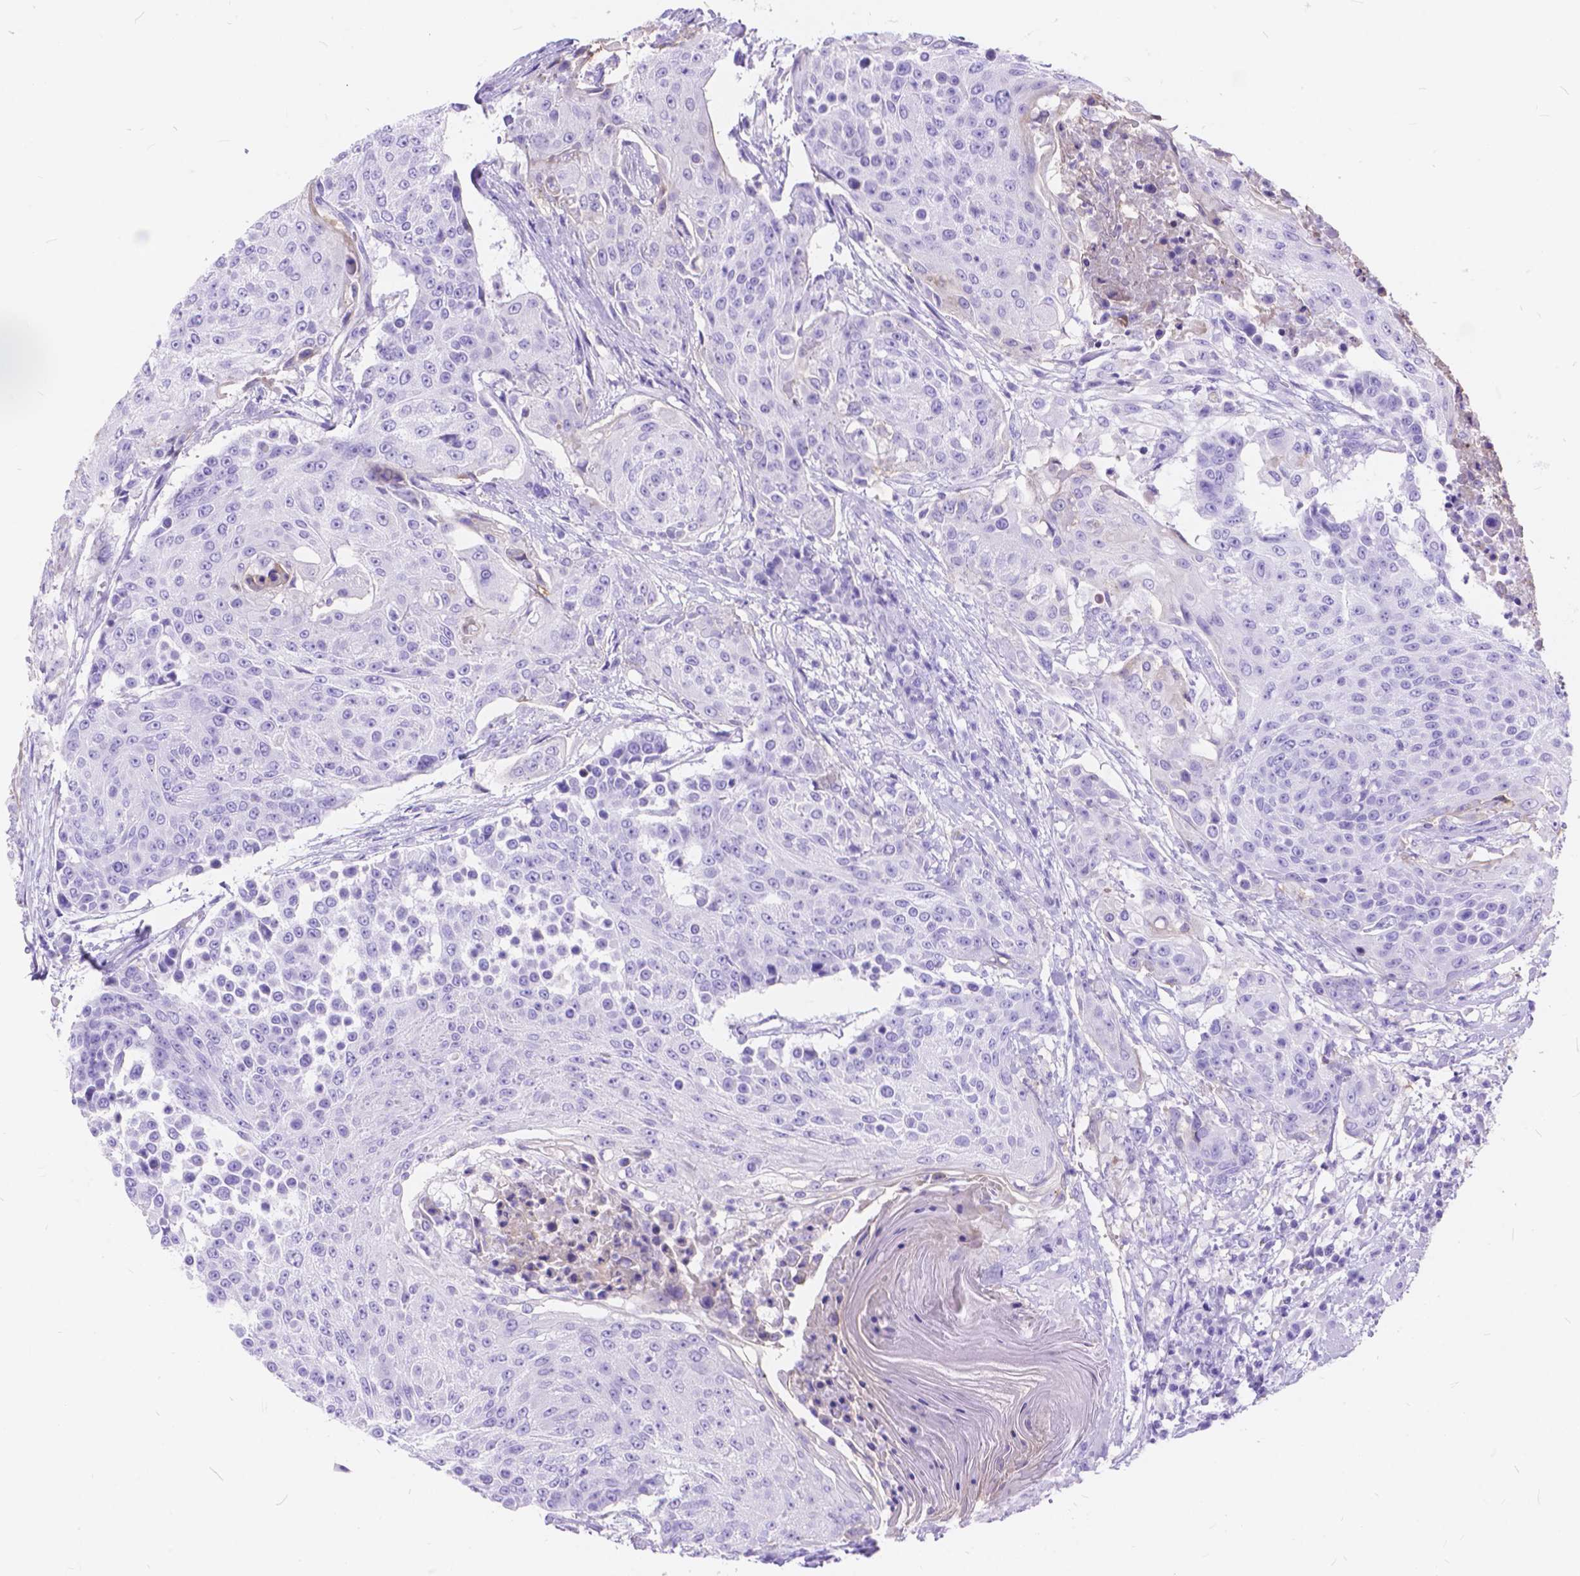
{"staining": {"intensity": "negative", "quantity": "none", "location": "none"}, "tissue": "urothelial cancer", "cell_type": "Tumor cells", "image_type": "cancer", "snomed": [{"axis": "morphology", "description": "Urothelial carcinoma, High grade"}, {"axis": "topography", "description": "Urinary bladder"}], "caption": "A high-resolution histopathology image shows immunohistochemistry (IHC) staining of urothelial cancer, which exhibits no significant positivity in tumor cells.", "gene": "FOXL2", "patient": {"sex": "female", "age": 63}}